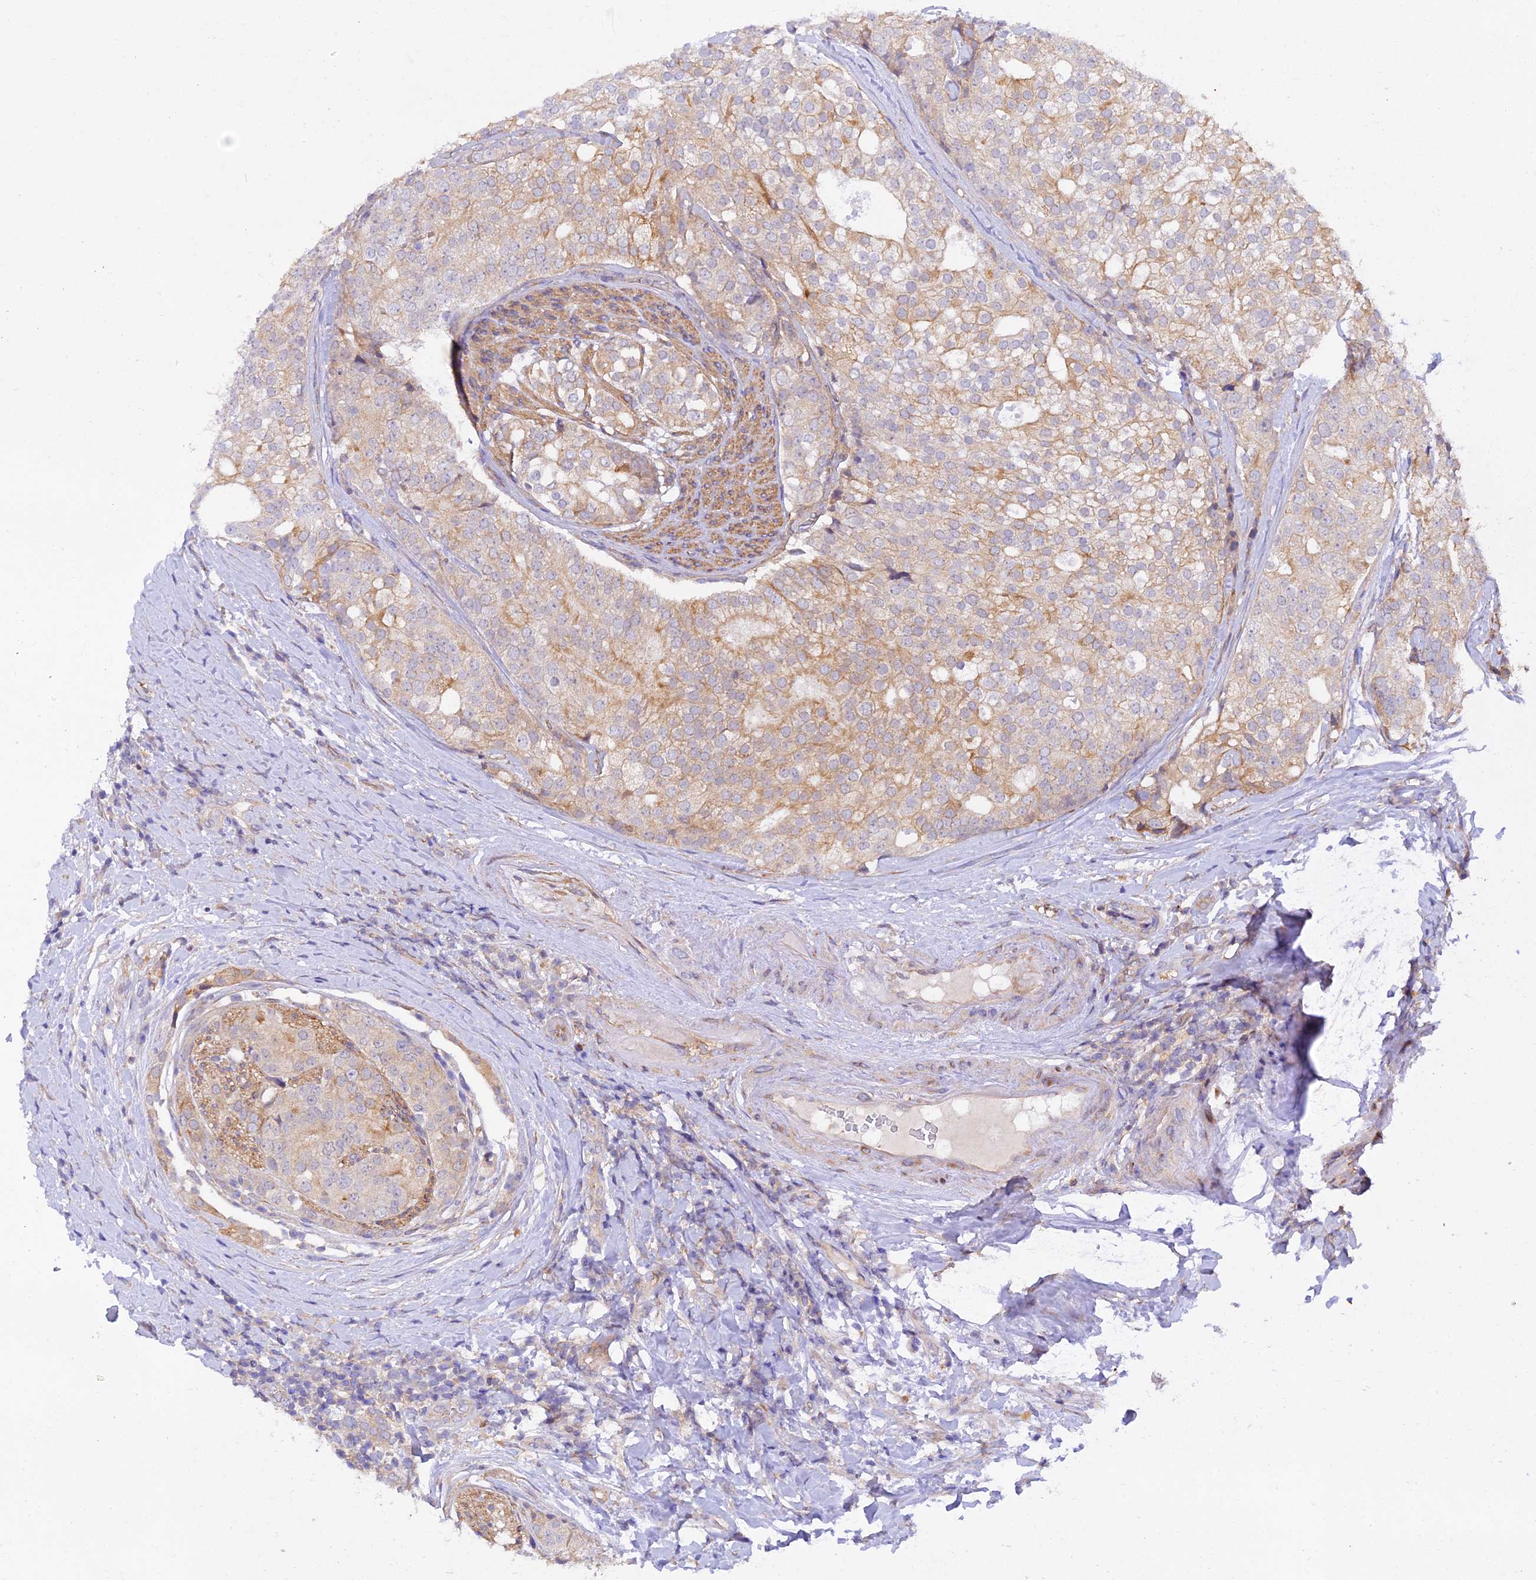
{"staining": {"intensity": "moderate", "quantity": "25%-75%", "location": "cytoplasmic/membranous"}, "tissue": "prostate cancer", "cell_type": "Tumor cells", "image_type": "cancer", "snomed": [{"axis": "morphology", "description": "Adenocarcinoma, High grade"}, {"axis": "topography", "description": "Prostate"}], "caption": "This is a photomicrograph of IHC staining of prostate cancer, which shows moderate positivity in the cytoplasmic/membranous of tumor cells.", "gene": "MYO9A", "patient": {"sex": "male", "age": 49}}